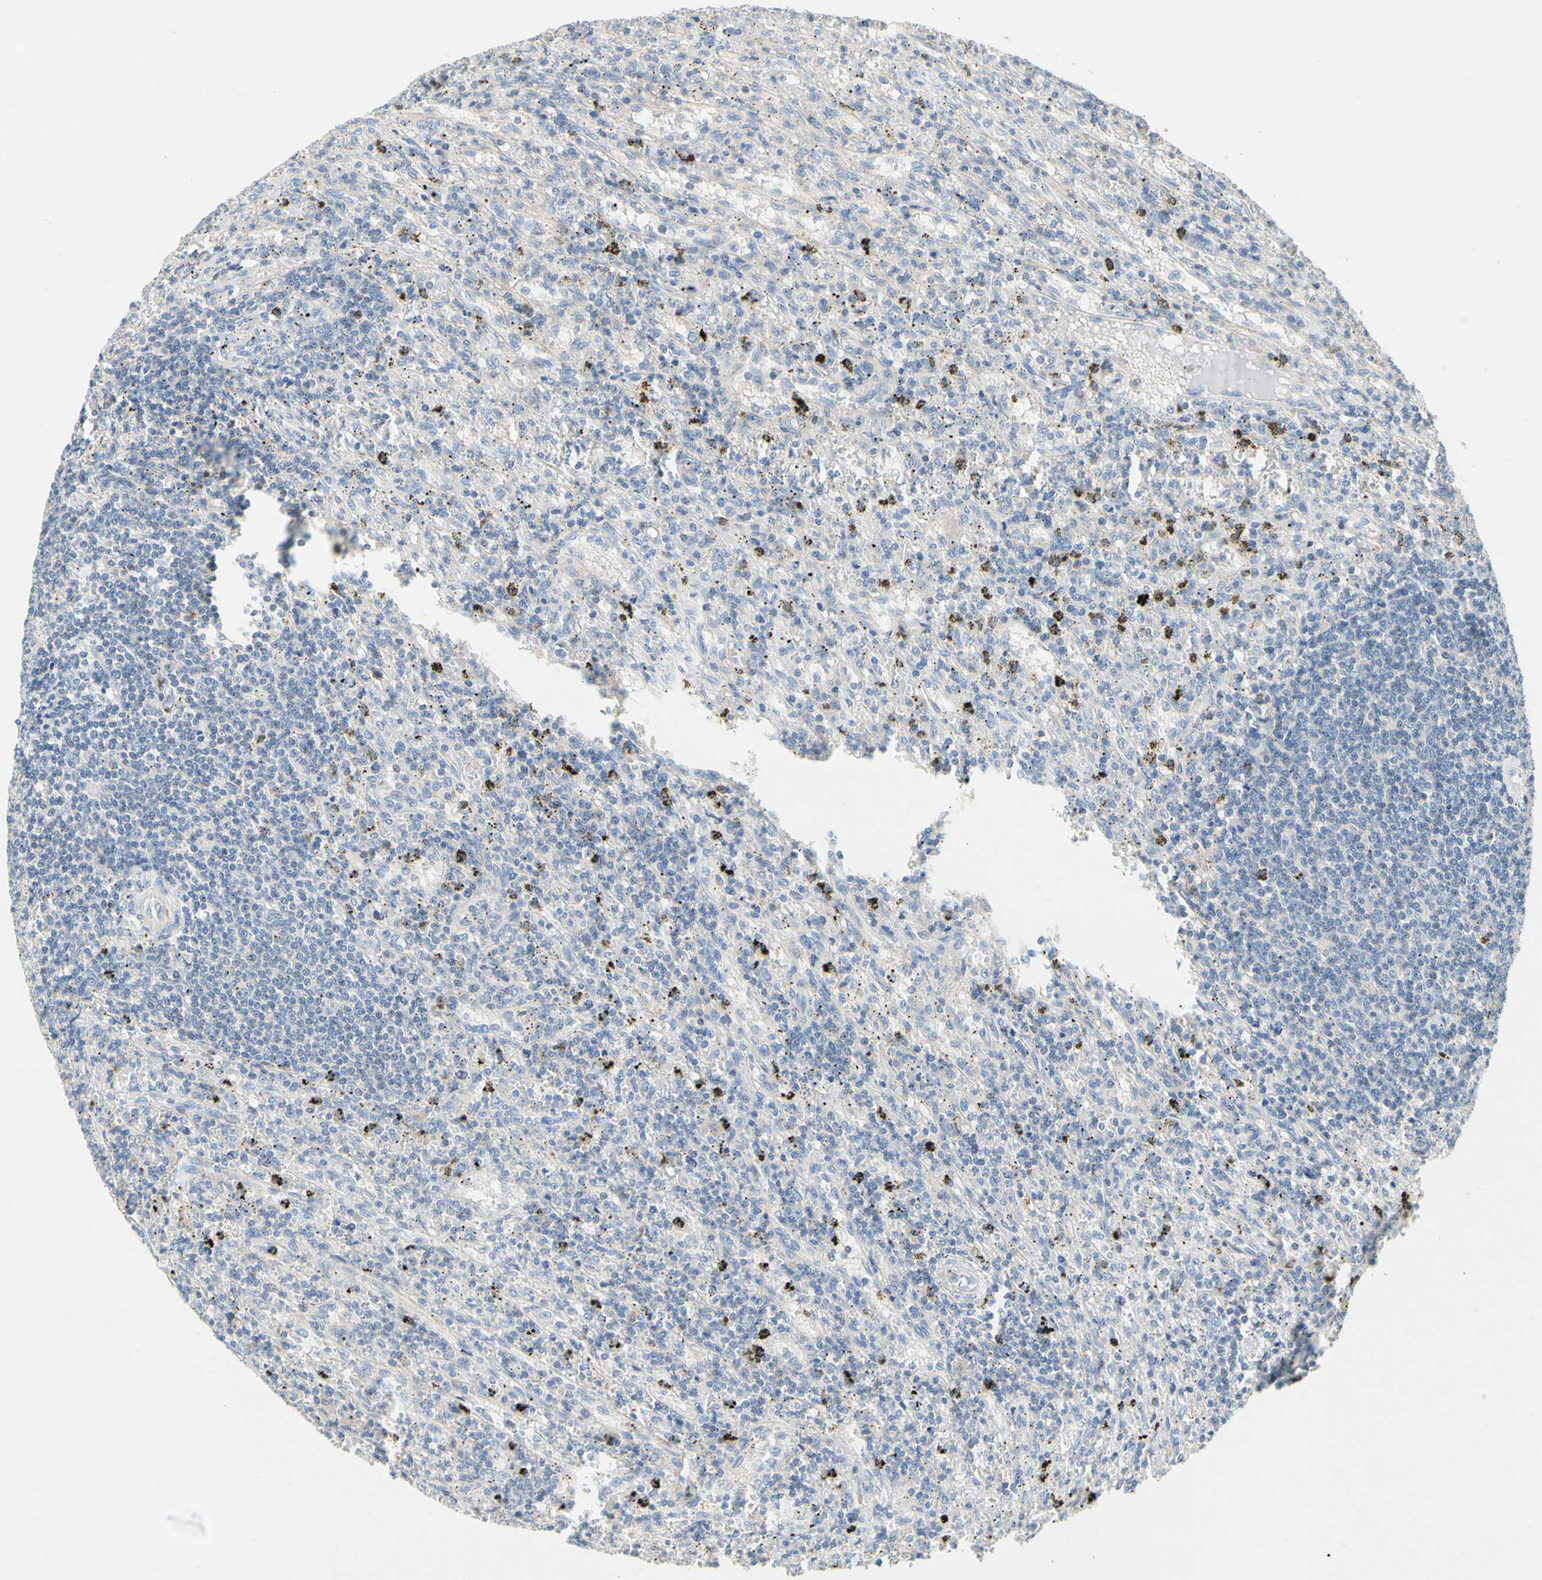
{"staining": {"intensity": "negative", "quantity": "none", "location": "none"}, "tissue": "lymphoma", "cell_type": "Tumor cells", "image_type": "cancer", "snomed": [{"axis": "morphology", "description": "Malignant lymphoma, non-Hodgkin's type, Low grade"}, {"axis": "topography", "description": "Spleen"}], "caption": "Tumor cells are negative for brown protein staining in low-grade malignant lymphoma, non-Hodgkin's type.", "gene": "CCM2L", "patient": {"sex": "male", "age": 76}}